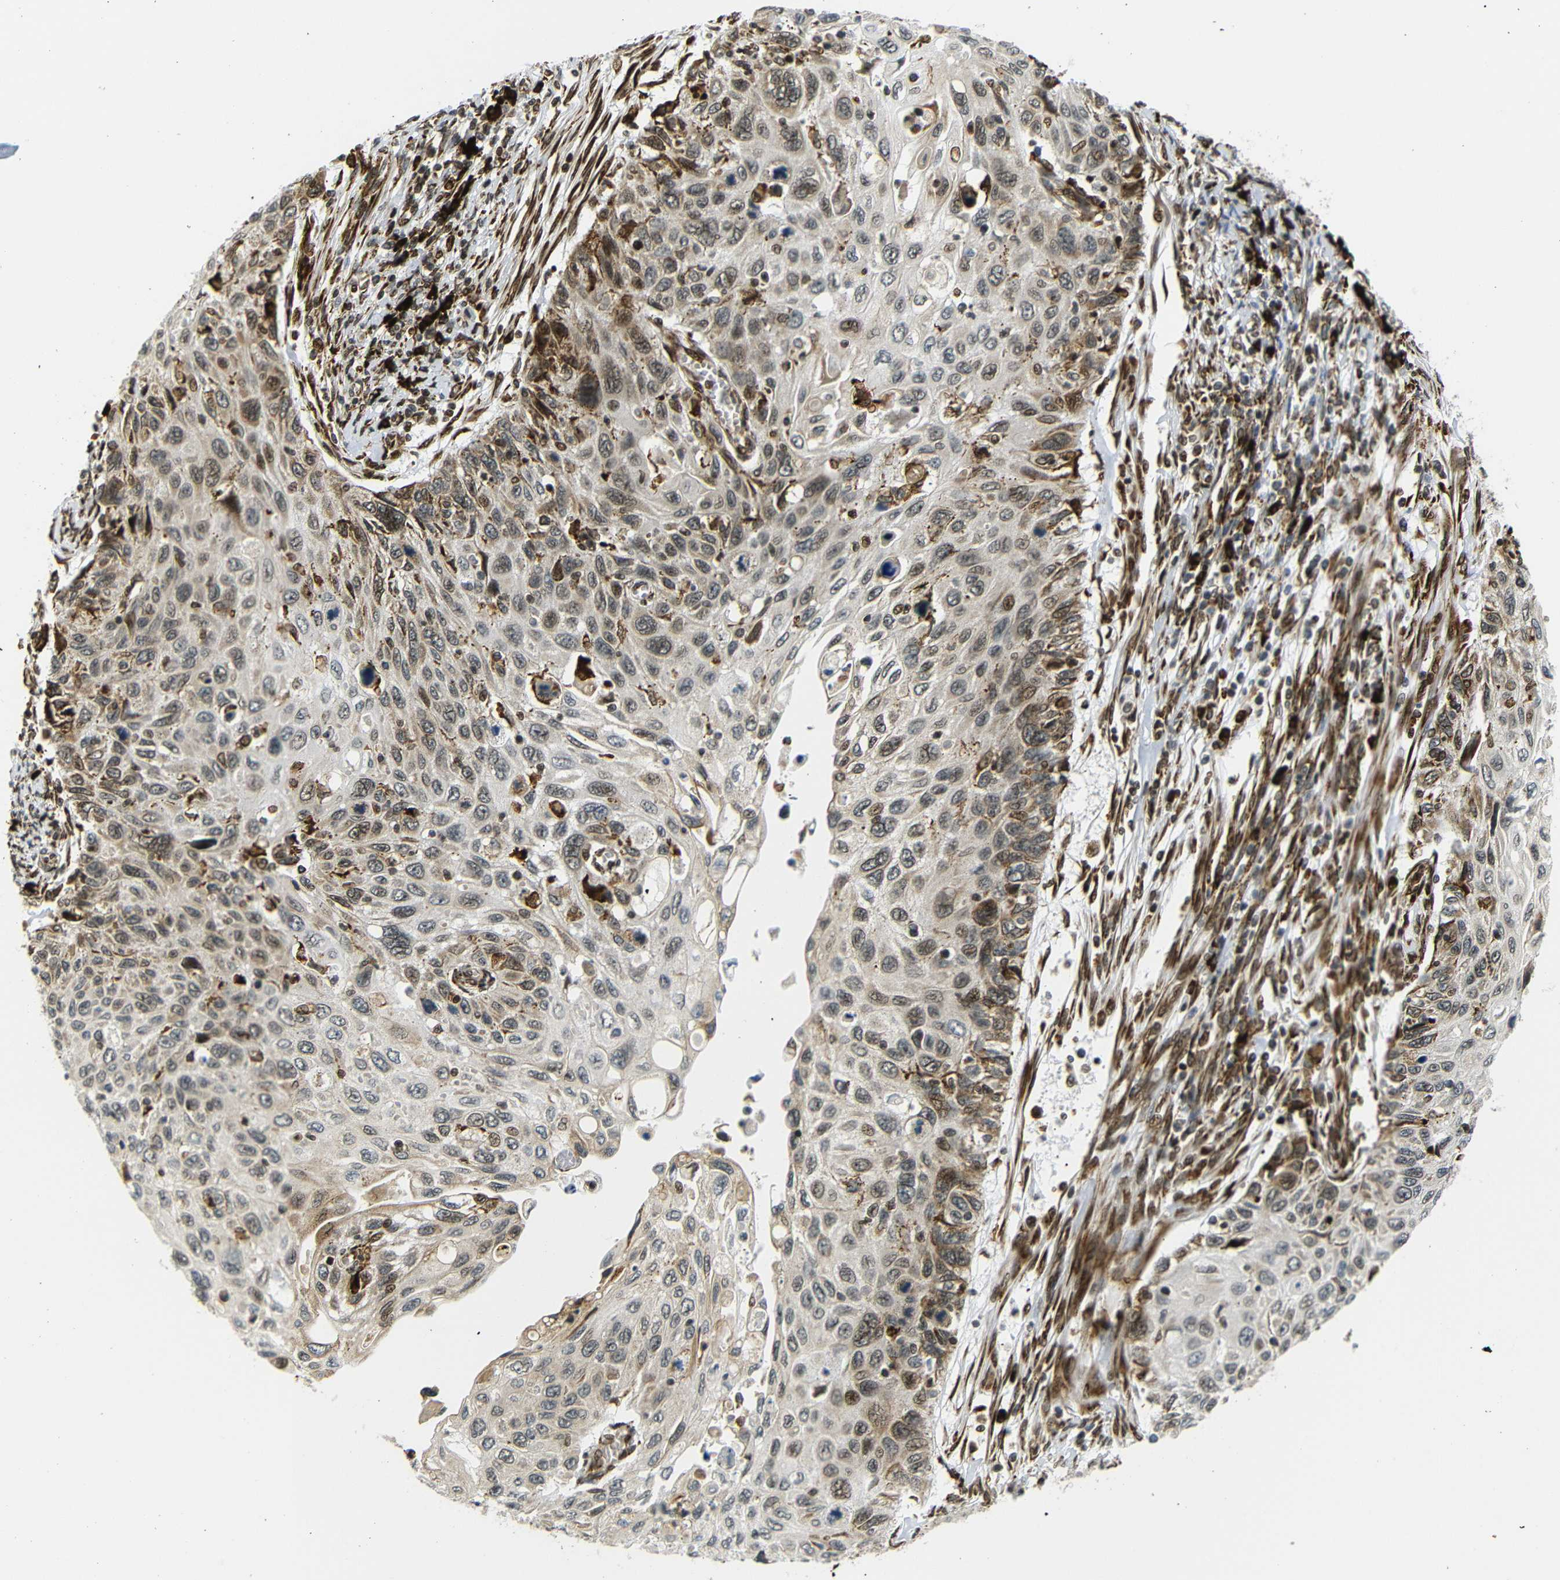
{"staining": {"intensity": "moderate", "quantity": "<25%", "location": "cytoplasmic/membranous"}, "tissue": "cervical cancer", "cell_type": "Tumor cells", "image_type": "cancer", "snomed": [{"axis": "morphology", "description": "Squamous cell carcinoma, NOS"}, {"axis": "topography", "description": "Cervix"}], "caption": "Squamous cell carcinoma (cervical) was stained to show a protein in brown. There is low levels of moderate cytoplasmic/membranous expression in about <25% of tumor cells. Using DAB (brown) and hematoxylin (blue) stains, captured at high magnification using brightfield microscopy.", "gene": "SPCS2", "patient": {"sex": "female", "age": 70}}